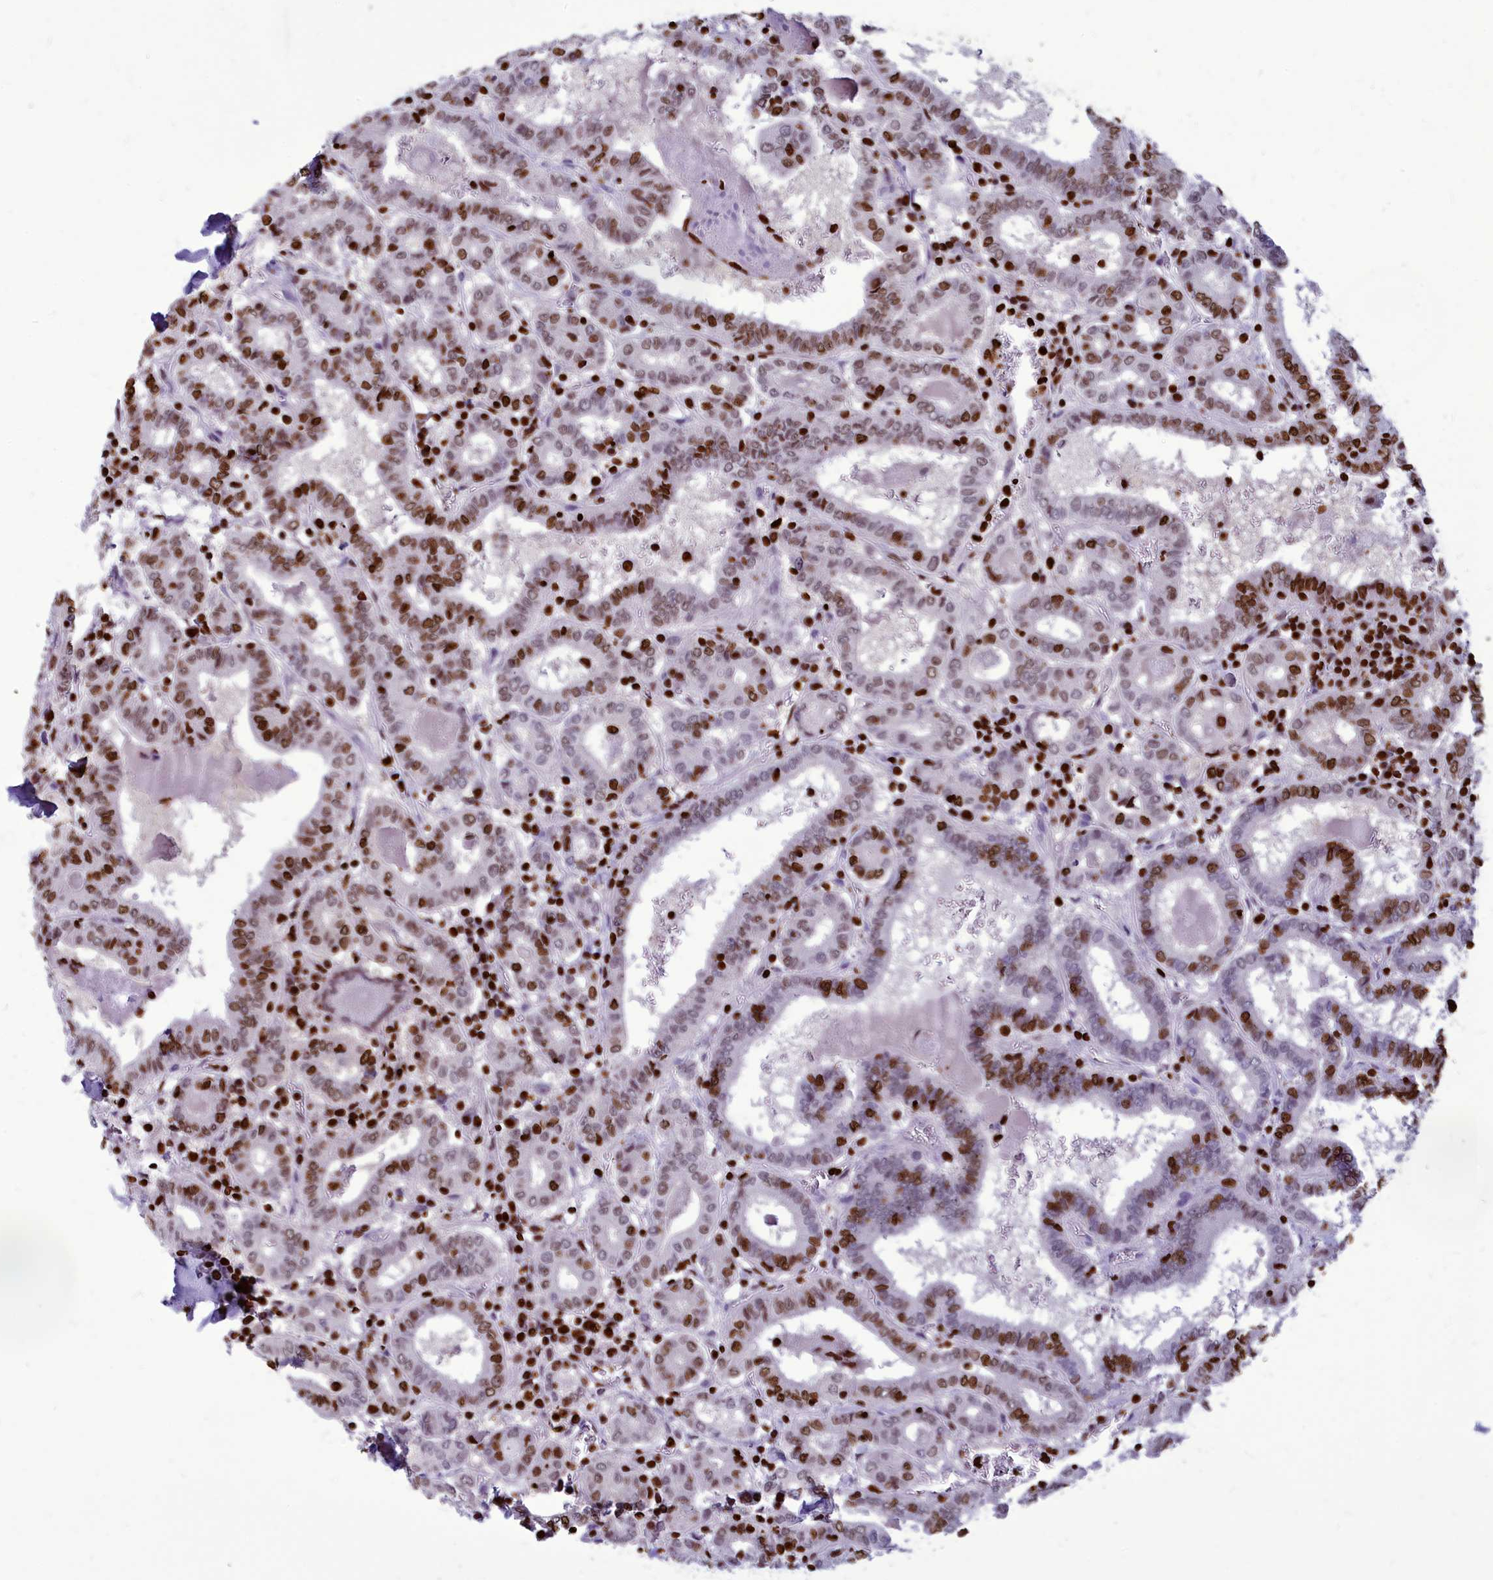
{"staining": {"intensity": "moderate", "quantity": ">75%", "location": "nuclear"}, "tissue": "thyroid cancer", "cell_type": "Tumor cells", "image_type": "cancer", "snomed": [{"axis": "morphology", "description": "Papillary adenocarcinoma, NOS"}, {"axis": "topography", "description": "Thyroid gland"}], "caption": "The immunohistochemical stain highlights moderate nuclear positivity in tumor cells of thyroid papillary adenocarcinoma tissue. (brown staining indicates protein expression, while blue staining denotes nuclei).", "gene": "AKAP17A", "patient": {"sex": "female", "age": 72}}